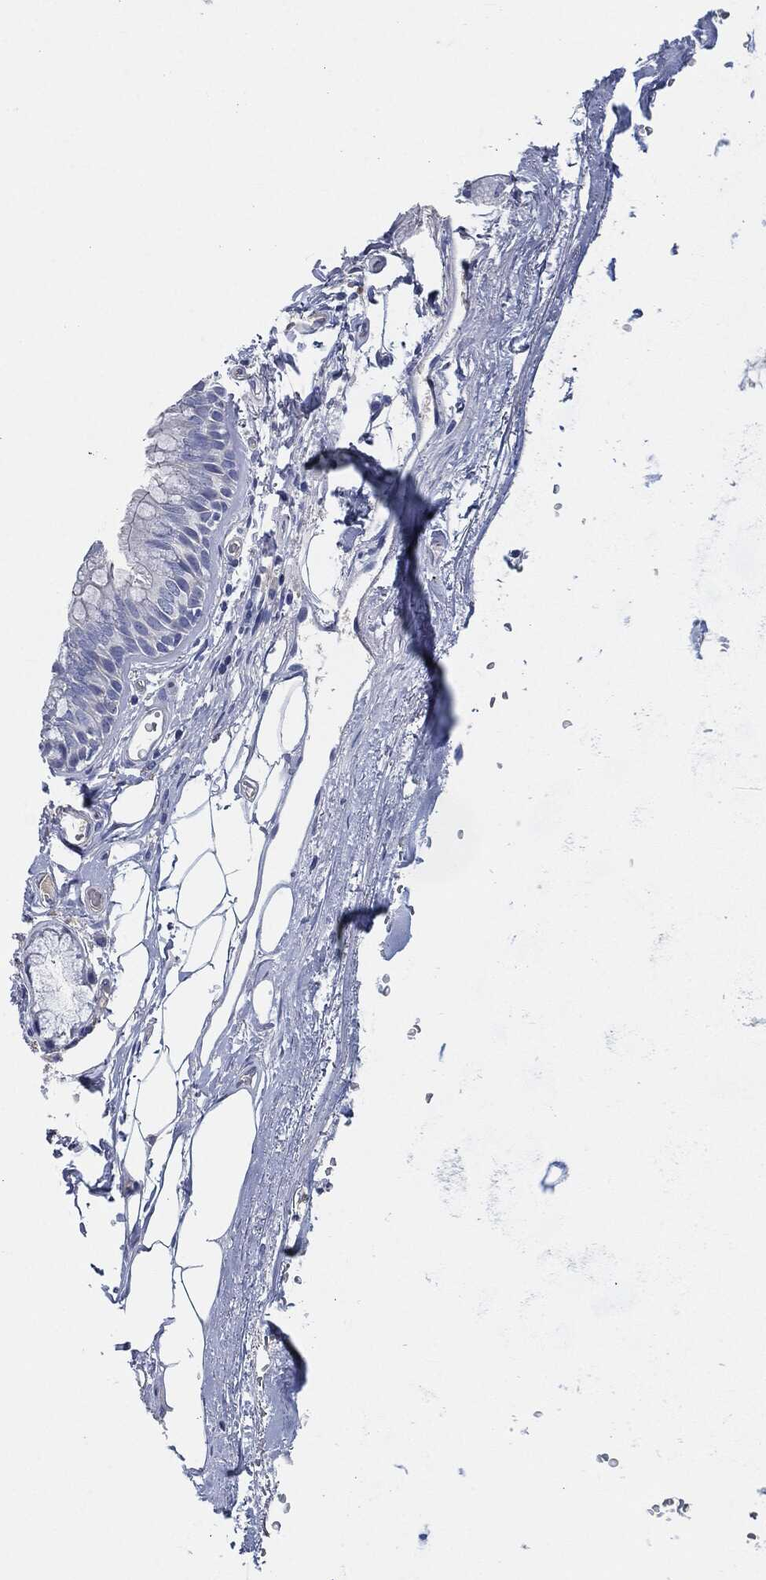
{"staining": {"intensity": "negative", "quantity": "none", "location": "none"}, "tissue": "bronchus", "cell_type": "Respiratory epithelial cells", "image_type": "normal", "snomed": [{"axis": "morphology", "description": "Normal tissue, NOS"}, {"axis": "topography", "description": "Bronchus"}], "caption": "This is an immunohistochemistry photomicrograph of normal bronchus. There is no expression in respiratory epithelial cells.", "gene": "CD27", "patient": {"sex": "male", "age": 82}}